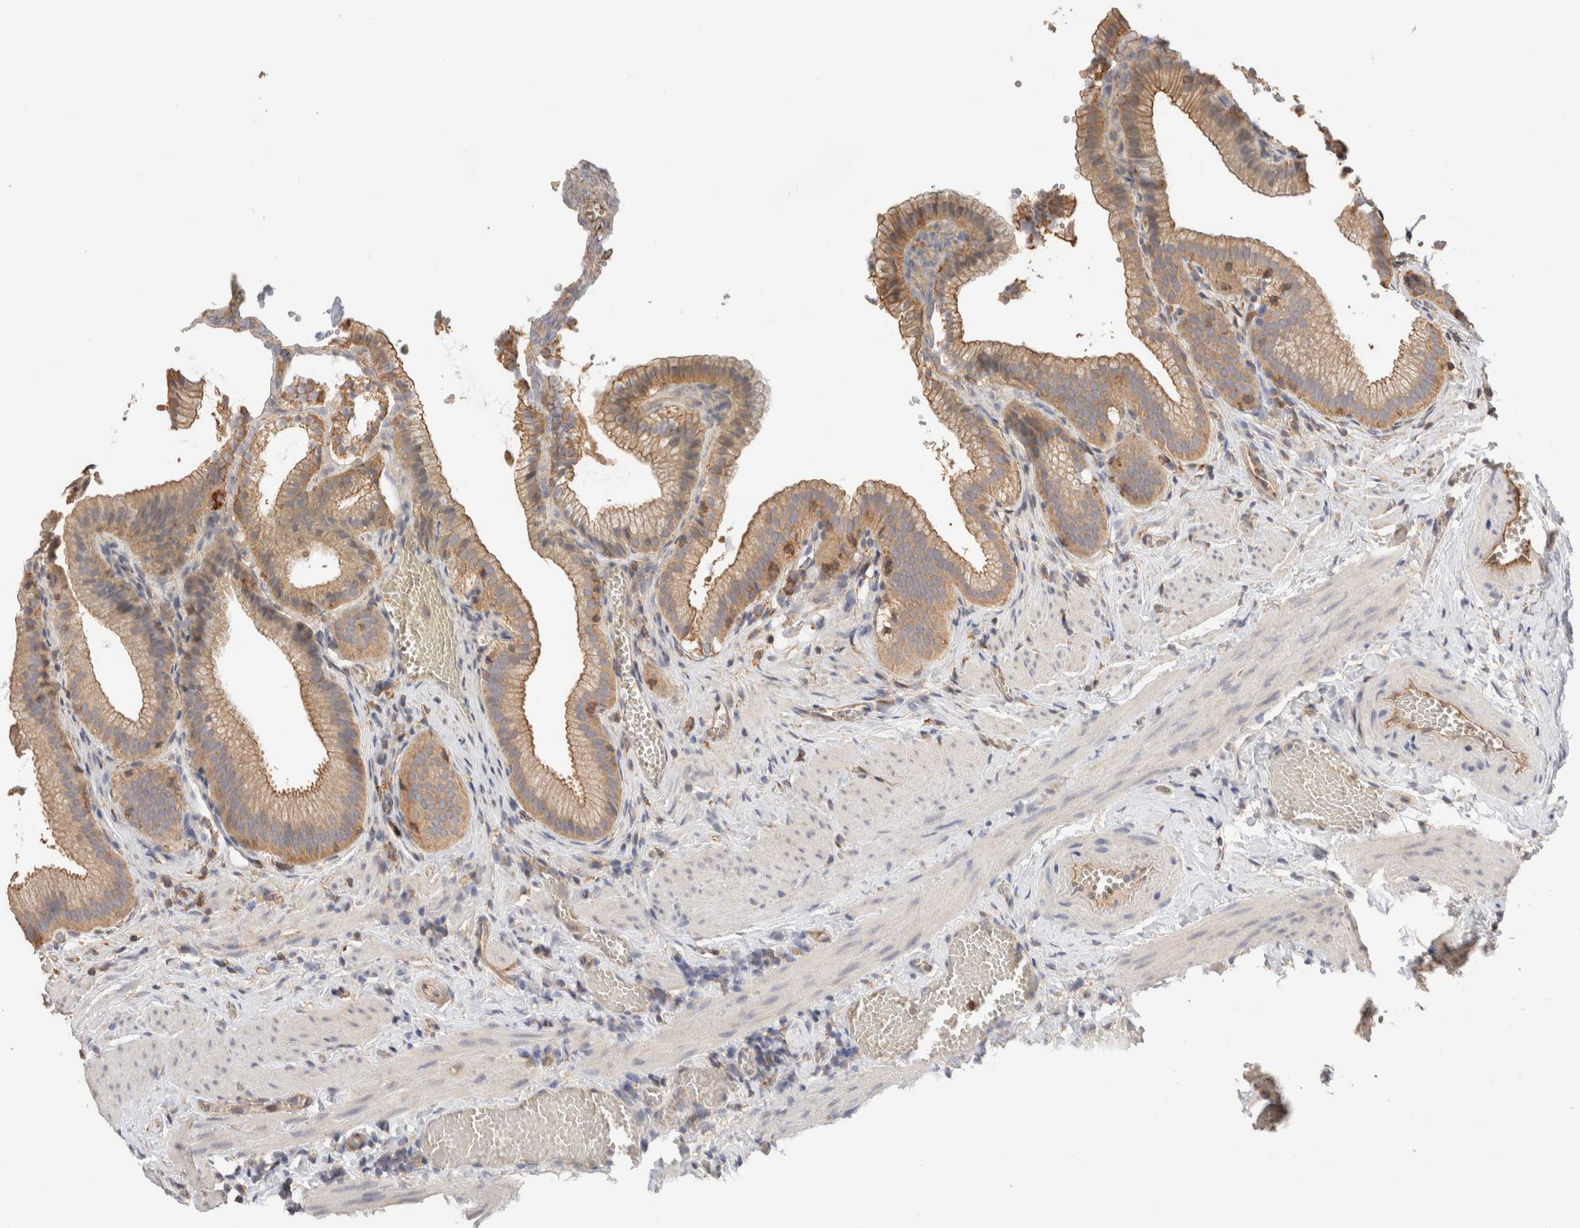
{"staining": {"intensity": "moderate", "quantity": ">75%", "location": "cytoplasmic/membranous"}, "tissue": "gallbladder", "cell_type": "Glandular cells", "image_type": "normal", "snomed": [{"axis": "morphology", "description": "Normal tissue, NOS"}, {"axis": "topography", "description": "Gallbladder"}], "caption": "DAB immunohistochemical staining of benign human gallbladder demonstrates moderate cytoplasmic/membranous protein staining in about >75% of glandular cells.", "gene": "CFAP418", "patient": {"sex": "male", "age": 38}}